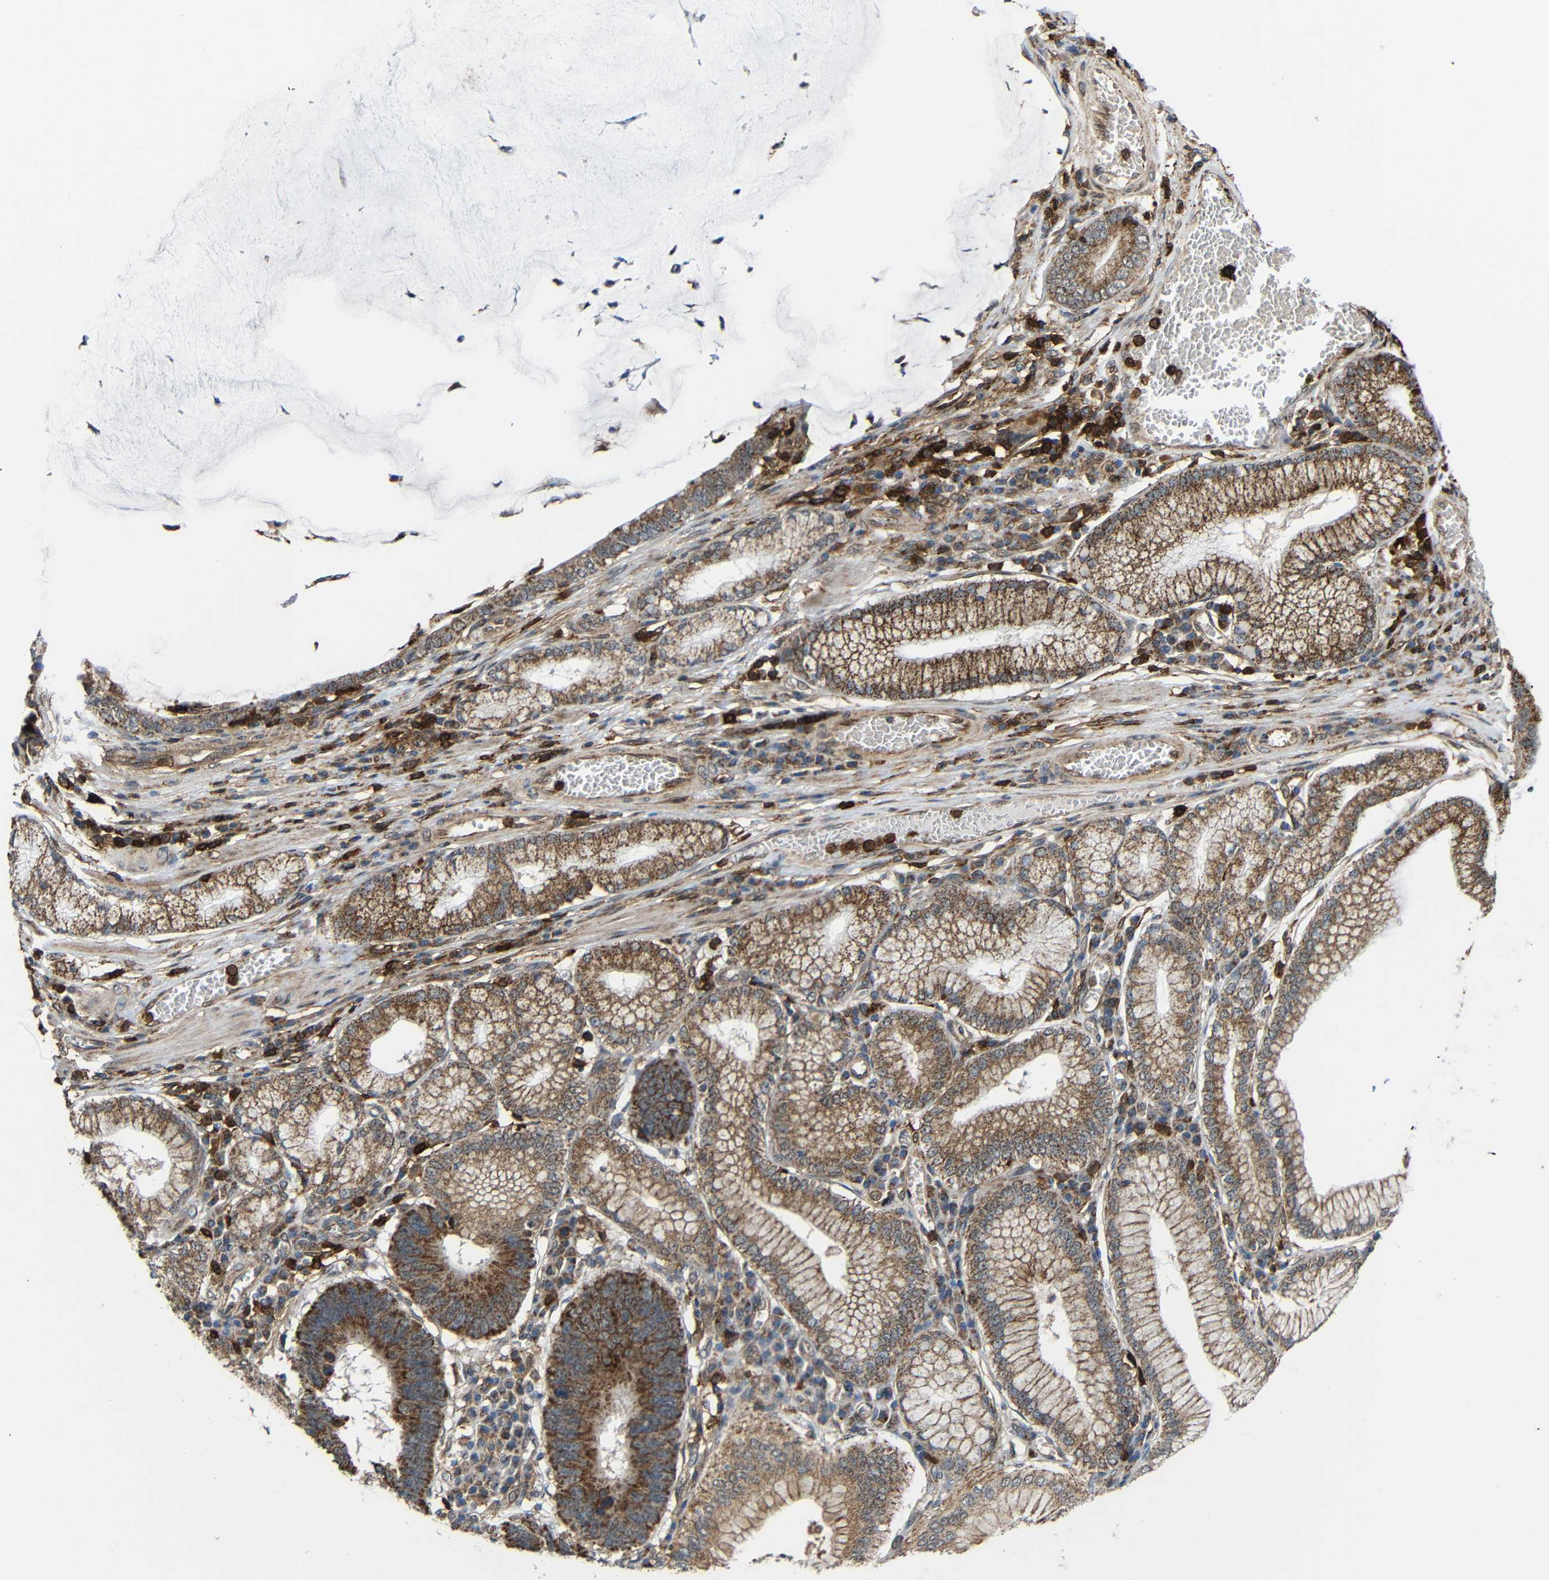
{"staining": {"intensity": "moderate", "quantity": ">75%", "location": "cytoplasmic/membranous"}, "tissue": "stomach cancer", "cell_type": "Tumor cells", "image_type": "cancer", "snomed": [{"axis": "morphology", "description": "Adenocarcinoma, NOS"}, {"axis": "topography", "description": "Stomach"}], "caption": "This image displays stomach cancer stained with immunohistochemistry to label a protein in brown. The cytoplasmic/membranous of tumor cells show moderate positivity for the protein. Nuclei are counter-stained blue.", "gene": "C1GALT1", "patient": {"sex": "male", "age": 59}}